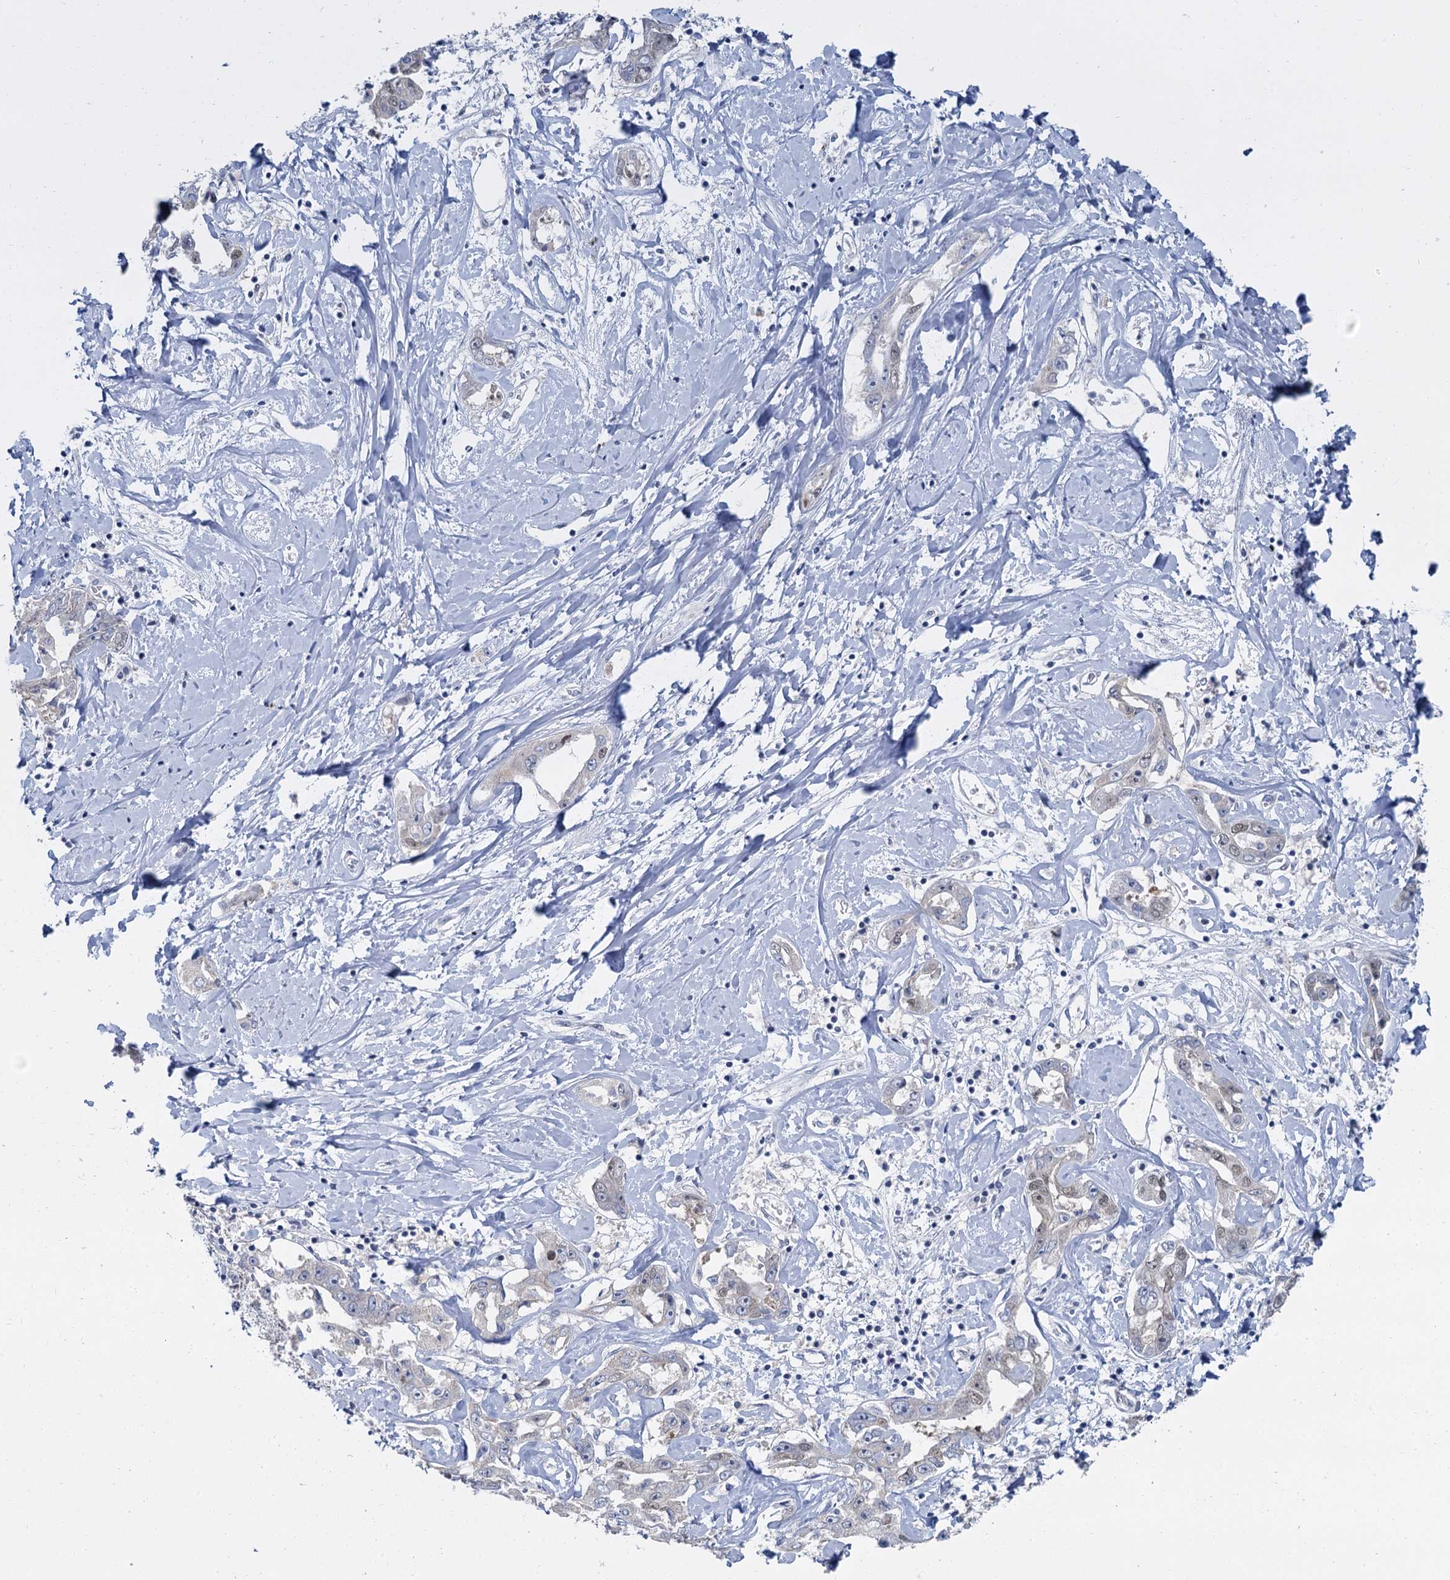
{"staining": {"intensity": "weak", "quantity": "<25%", "location": "nuclear"}, "tissue": "liver cancer", "cell_type": "Tumor cells", "image_type": "cancer", "snomed": [{"axis": "morphology", "description": "Cholangiocarcinoma"}, {"axis": "topography", "description": "Liver"}], "caption": "High power microscopy image of an immunohistochemistry (IHC) micrograph of cholangiocarcinoma (liver), revealing no significant expression in tumor cells.", "gene": "ACRBP", "patient": {"sex": "male", "age": 59}}